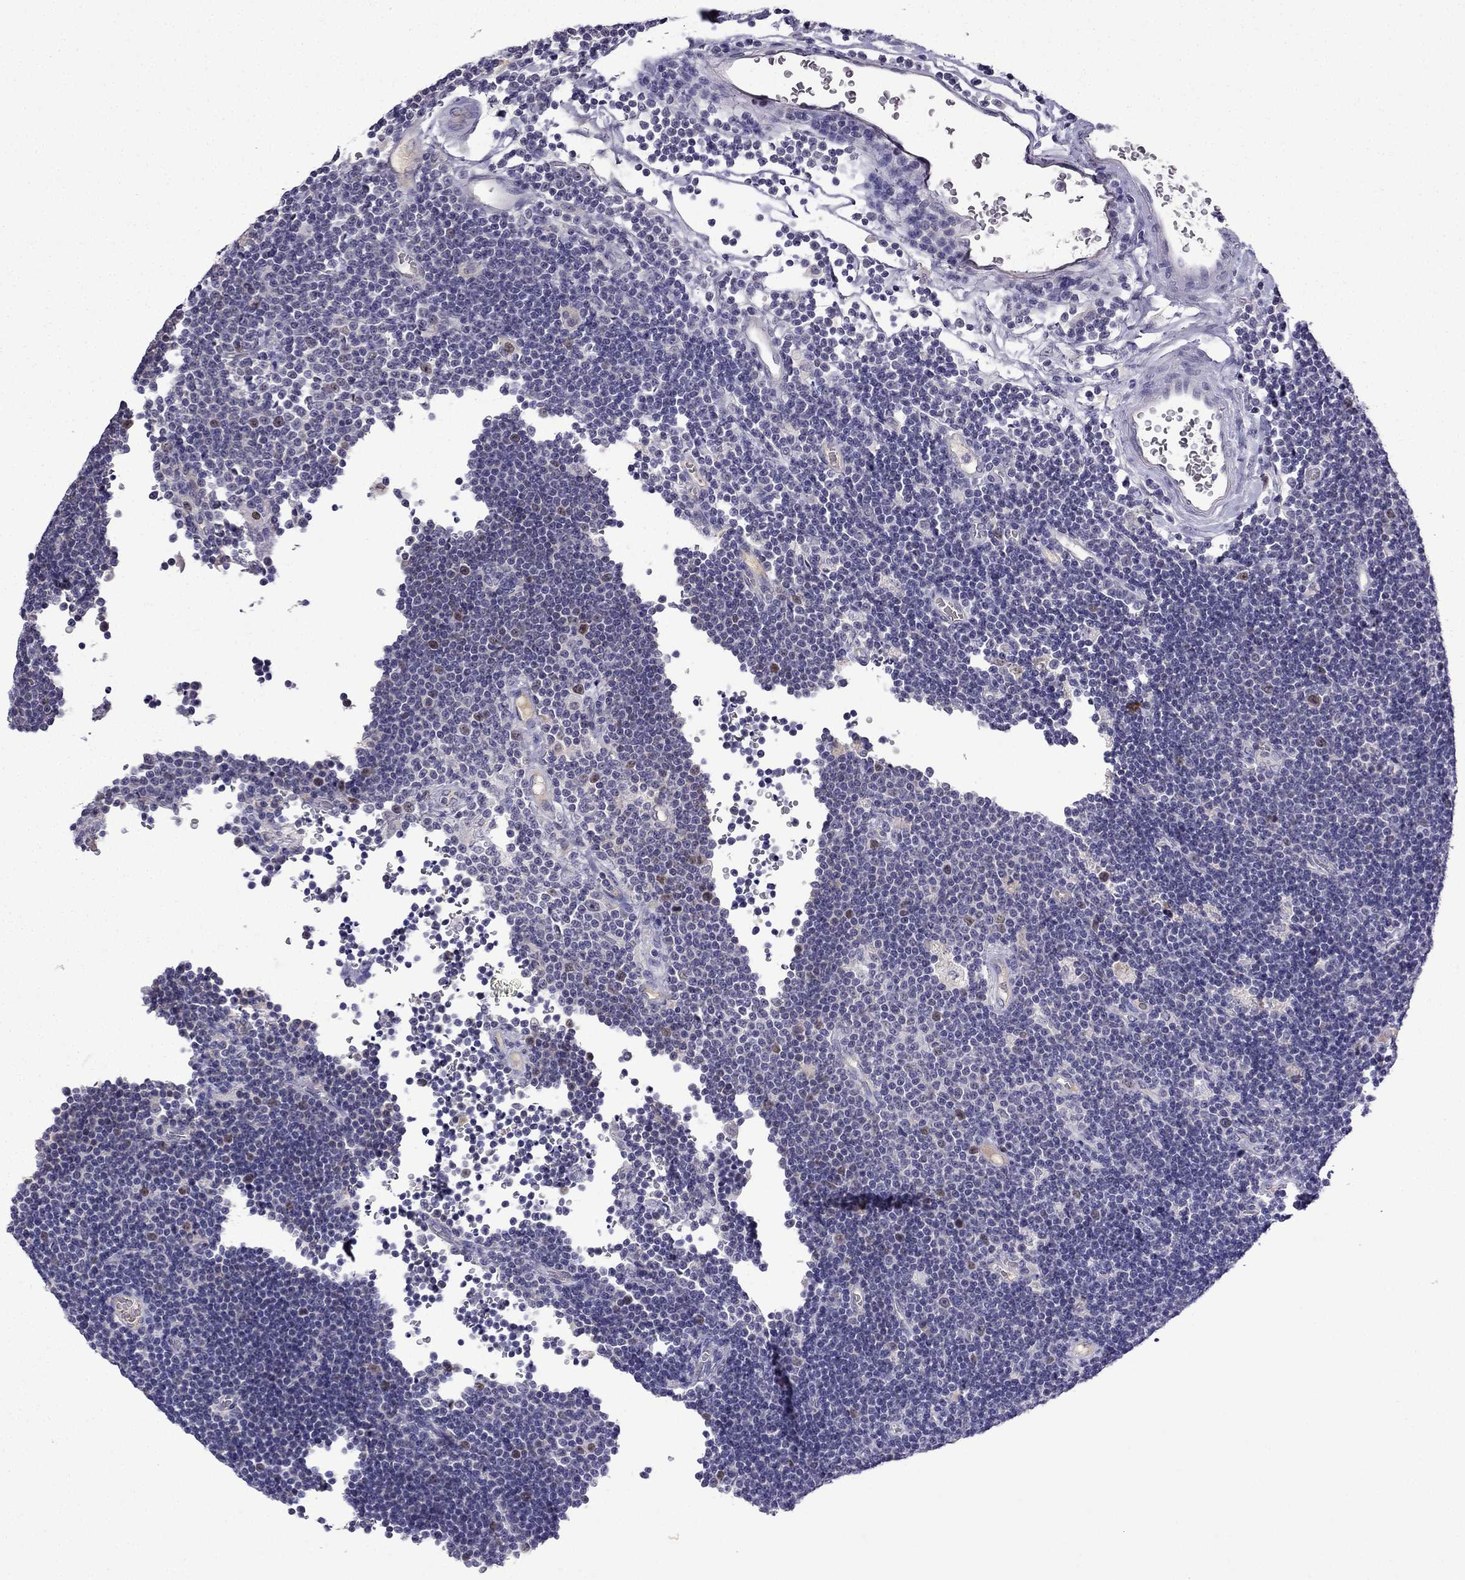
{"staining": {"intensity": "moderate", "quantity": "<25%", "location": "nuclear"}, "tissue": "lymphoma", "cell_type": "Tumor cells", "image_type": "cancer", "snomed": [{"axis": "morphology", "description": "Malignant lymphoma, non-Hodgkin's type, Low grade"}, {"axis": "topography", "description": "Brain"}], "caption": "Immunohistochemistry (IHC) of malignant lymphoma, non-Hodgkin's type (low-grade) reveals low levels of moderate nuclear expression in about <25% of tumor cells.", "gene": "UHRF1", "patient": {"sex": "female", "age": 66}}